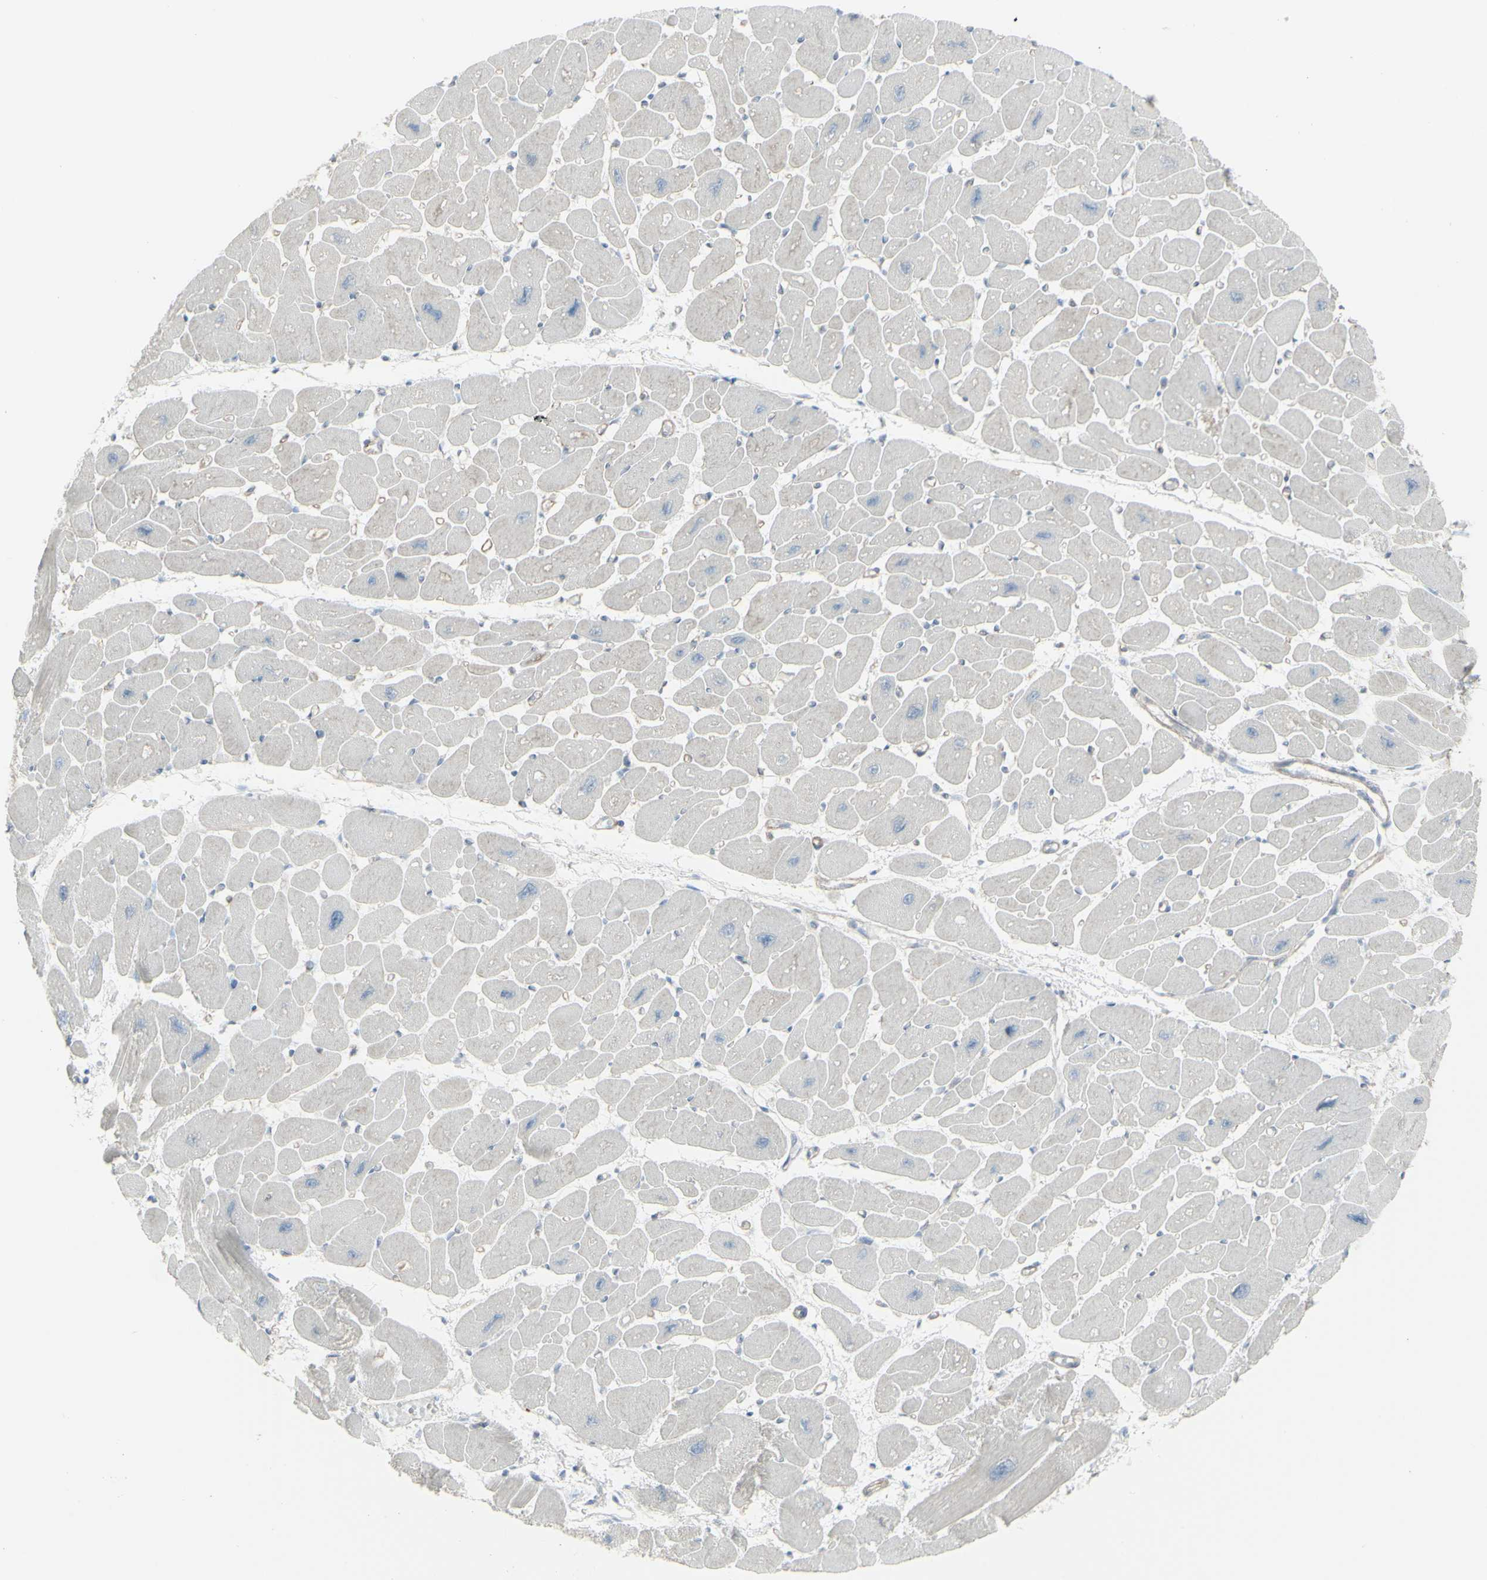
{"staining": {"intensity": "negative", "quantity": "none", "location": "none"}, "tissue": "heart muscle", "cell_type": "Cardiomyocytes", "image_type": "normal", "snomed": [{"axis": "morphology", "description": "Normal tissue, NOS"}, {"axis": "topography", "description": "Heart"}], "caption": "This is an immunohistochemistry (IHC) histopathology image of benign heart muscle. There is no positivity in cardiomyocytes.", "gene": "GALNT6", "patient": {"sex": "female", "age": 54}}